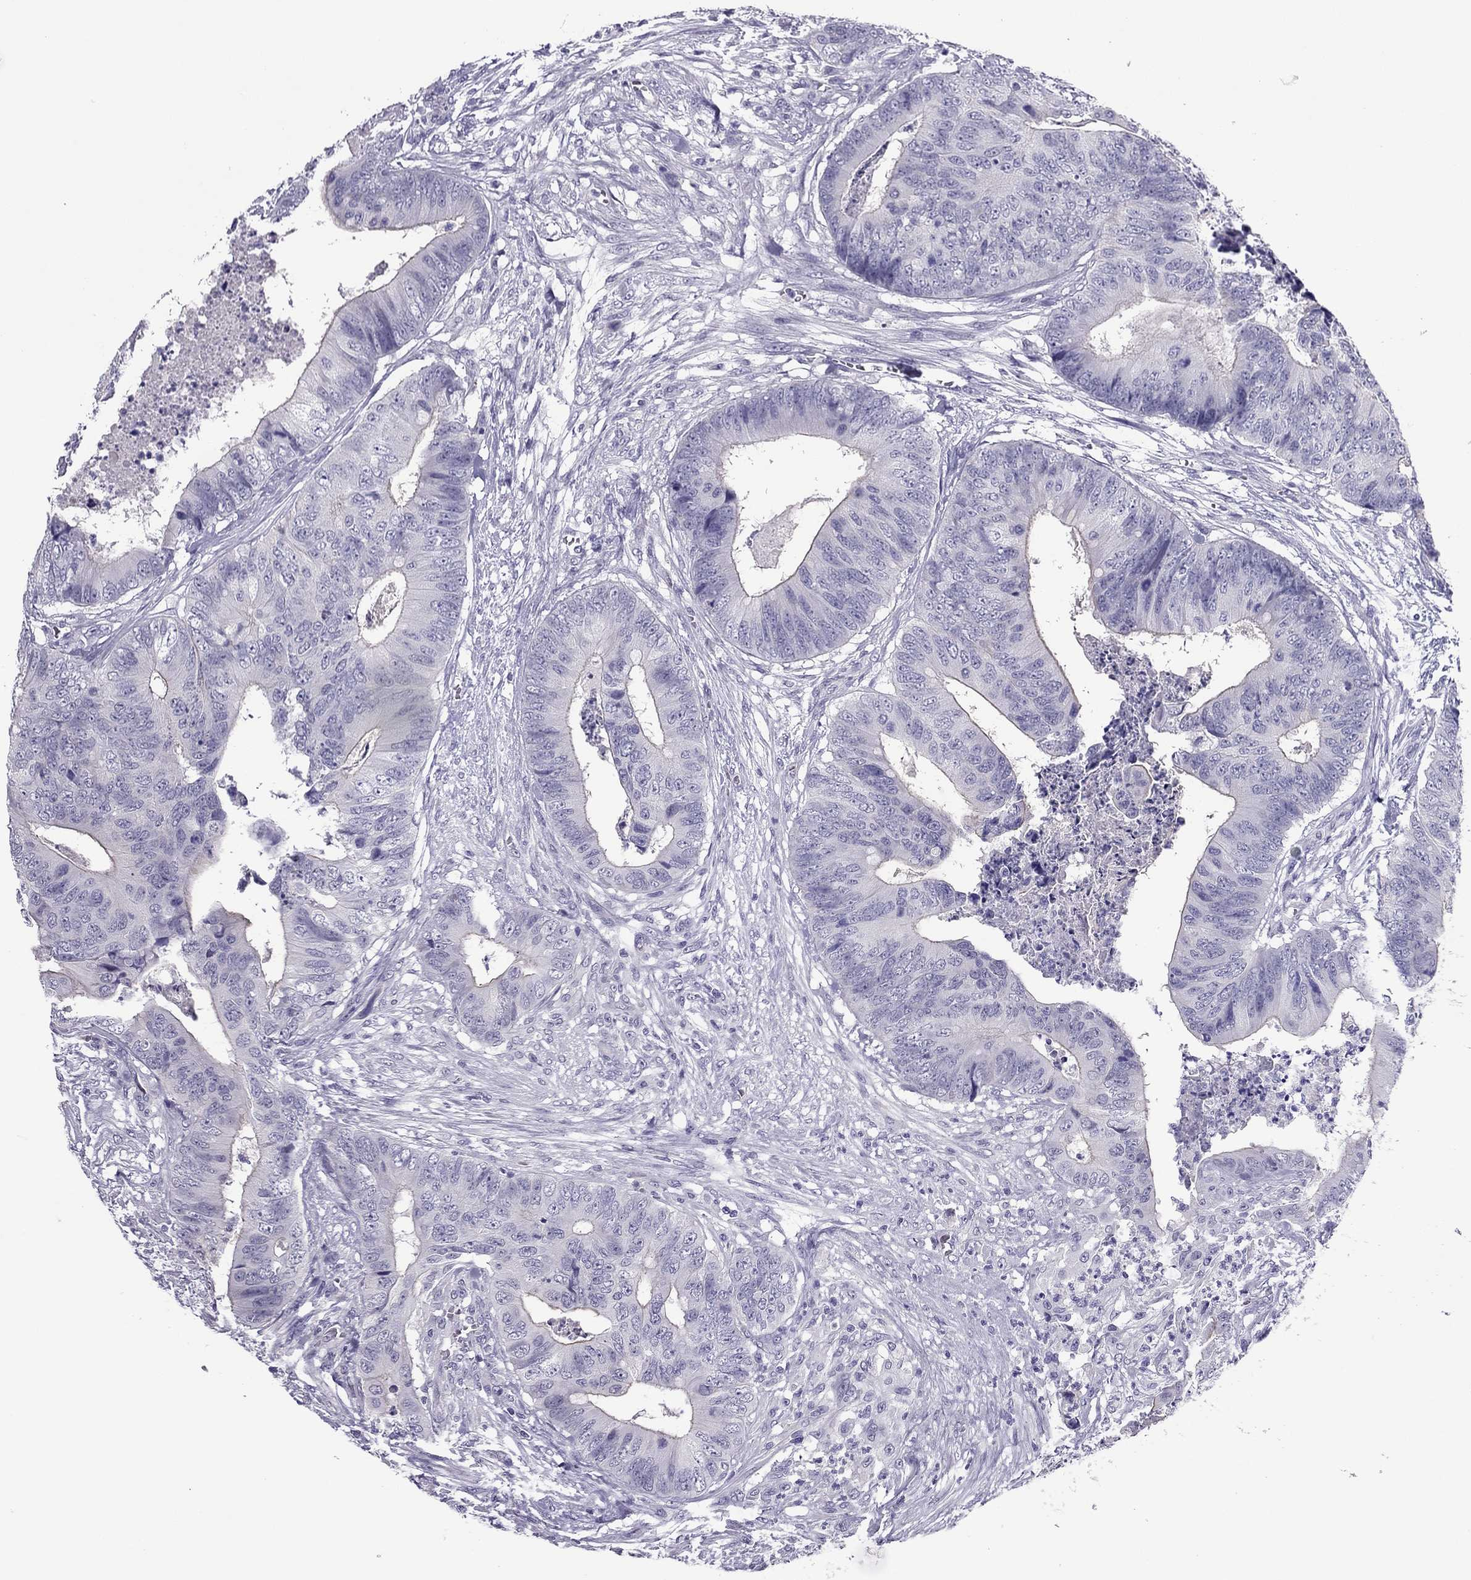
{"staining": {"intensity": "negative", "quantity": "none", "location": "none"}, "tissue": "colorectal cancer", "cell_type": "Tumor cells", "image_type": "cancer", "snomed": [{"axis": "morphology", "description": "Adenocarcinoma, NOS"}, {"axis": "topography", "description": "Colon"}], "caption": "The histopathology image demonstrates no staining of tumor cells in colorectal adenocarcinoma.", "gene": "PDE6A", "patient": {"sex": "male", "age": 84}}